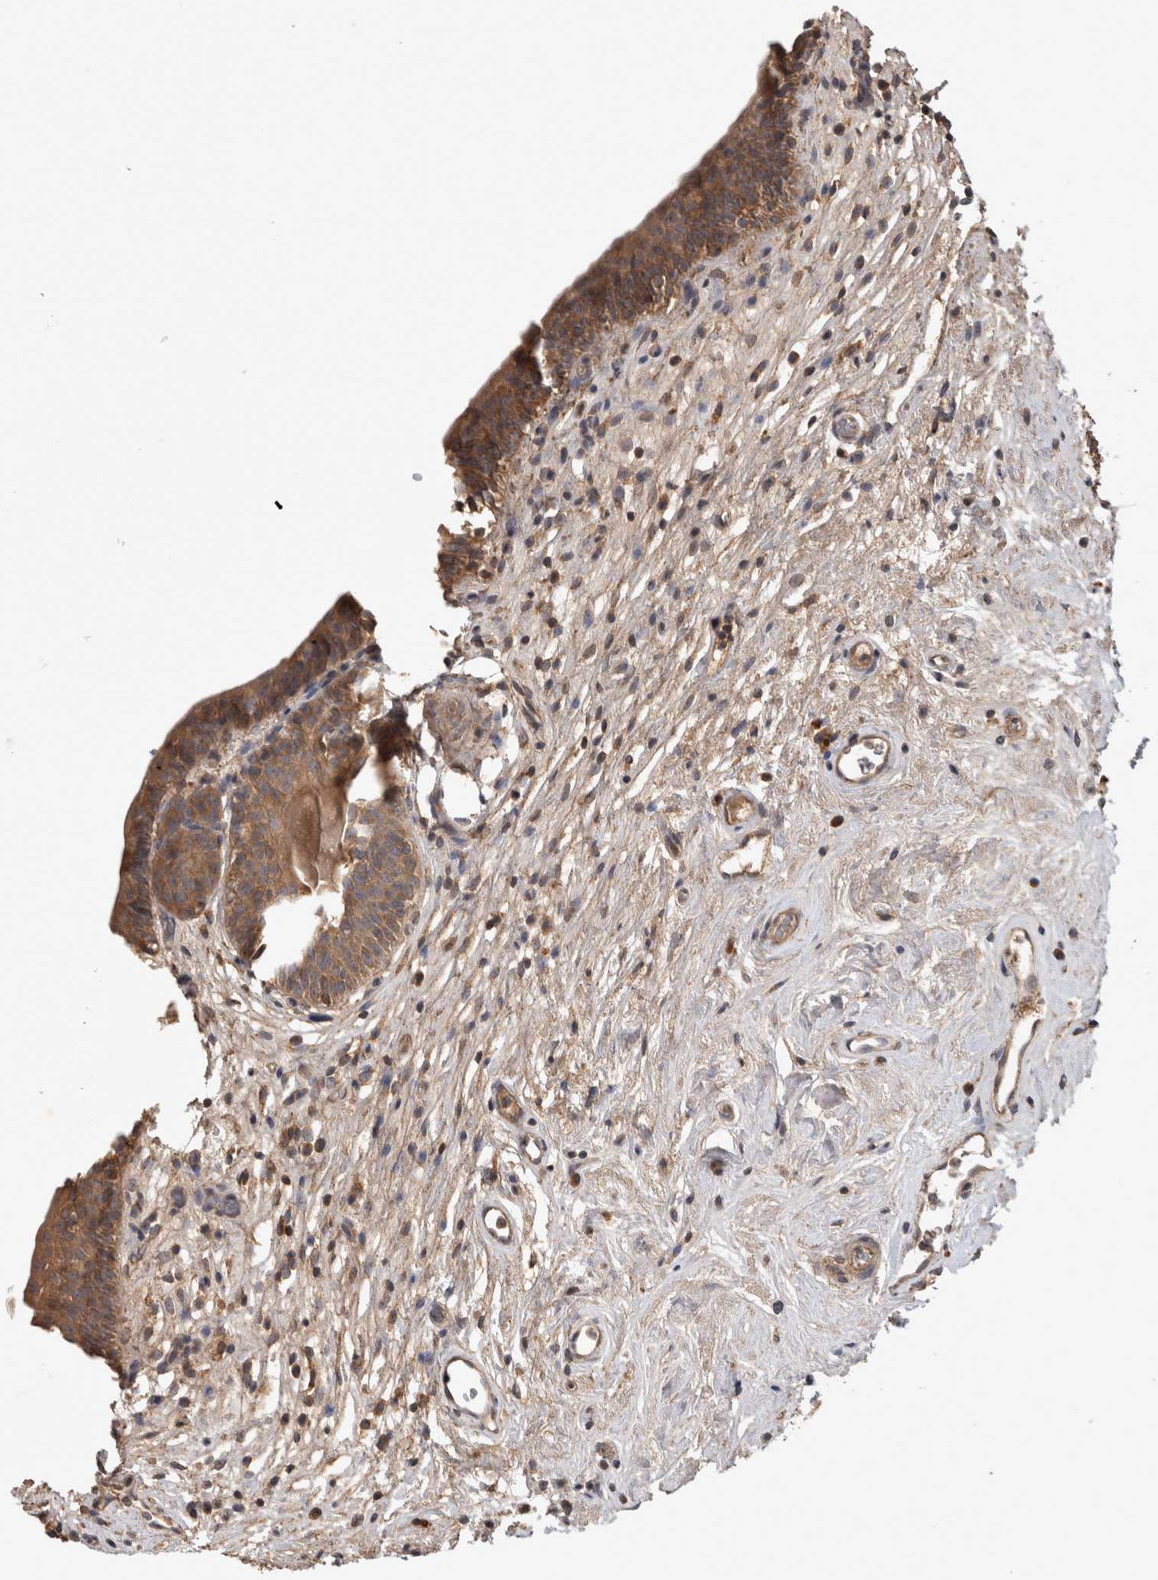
{"staining": {"intensity": "moderate", "quantity": ">75%", "location": "cytoplasmic/membranous"}, "tissue": "urinary bladder", "cell_type": "Urothelial cells", "image_type": "normal", "snomed": [{"axis": "morphology", "description": "Normal tissue, NOS"}, {"axis": "topography", "description": "Urinary bladder"}], "caption": "Urothelial cells exhibit medium levels of moderate cytoplasmic/membranous staining in approximately >75% of cells in benign human urinary bladder. (Brightfield microscopy of DAB IHC at high magnification).", "gene": "TRMT61B", "patient": {"sex": "male", "age": 83}}